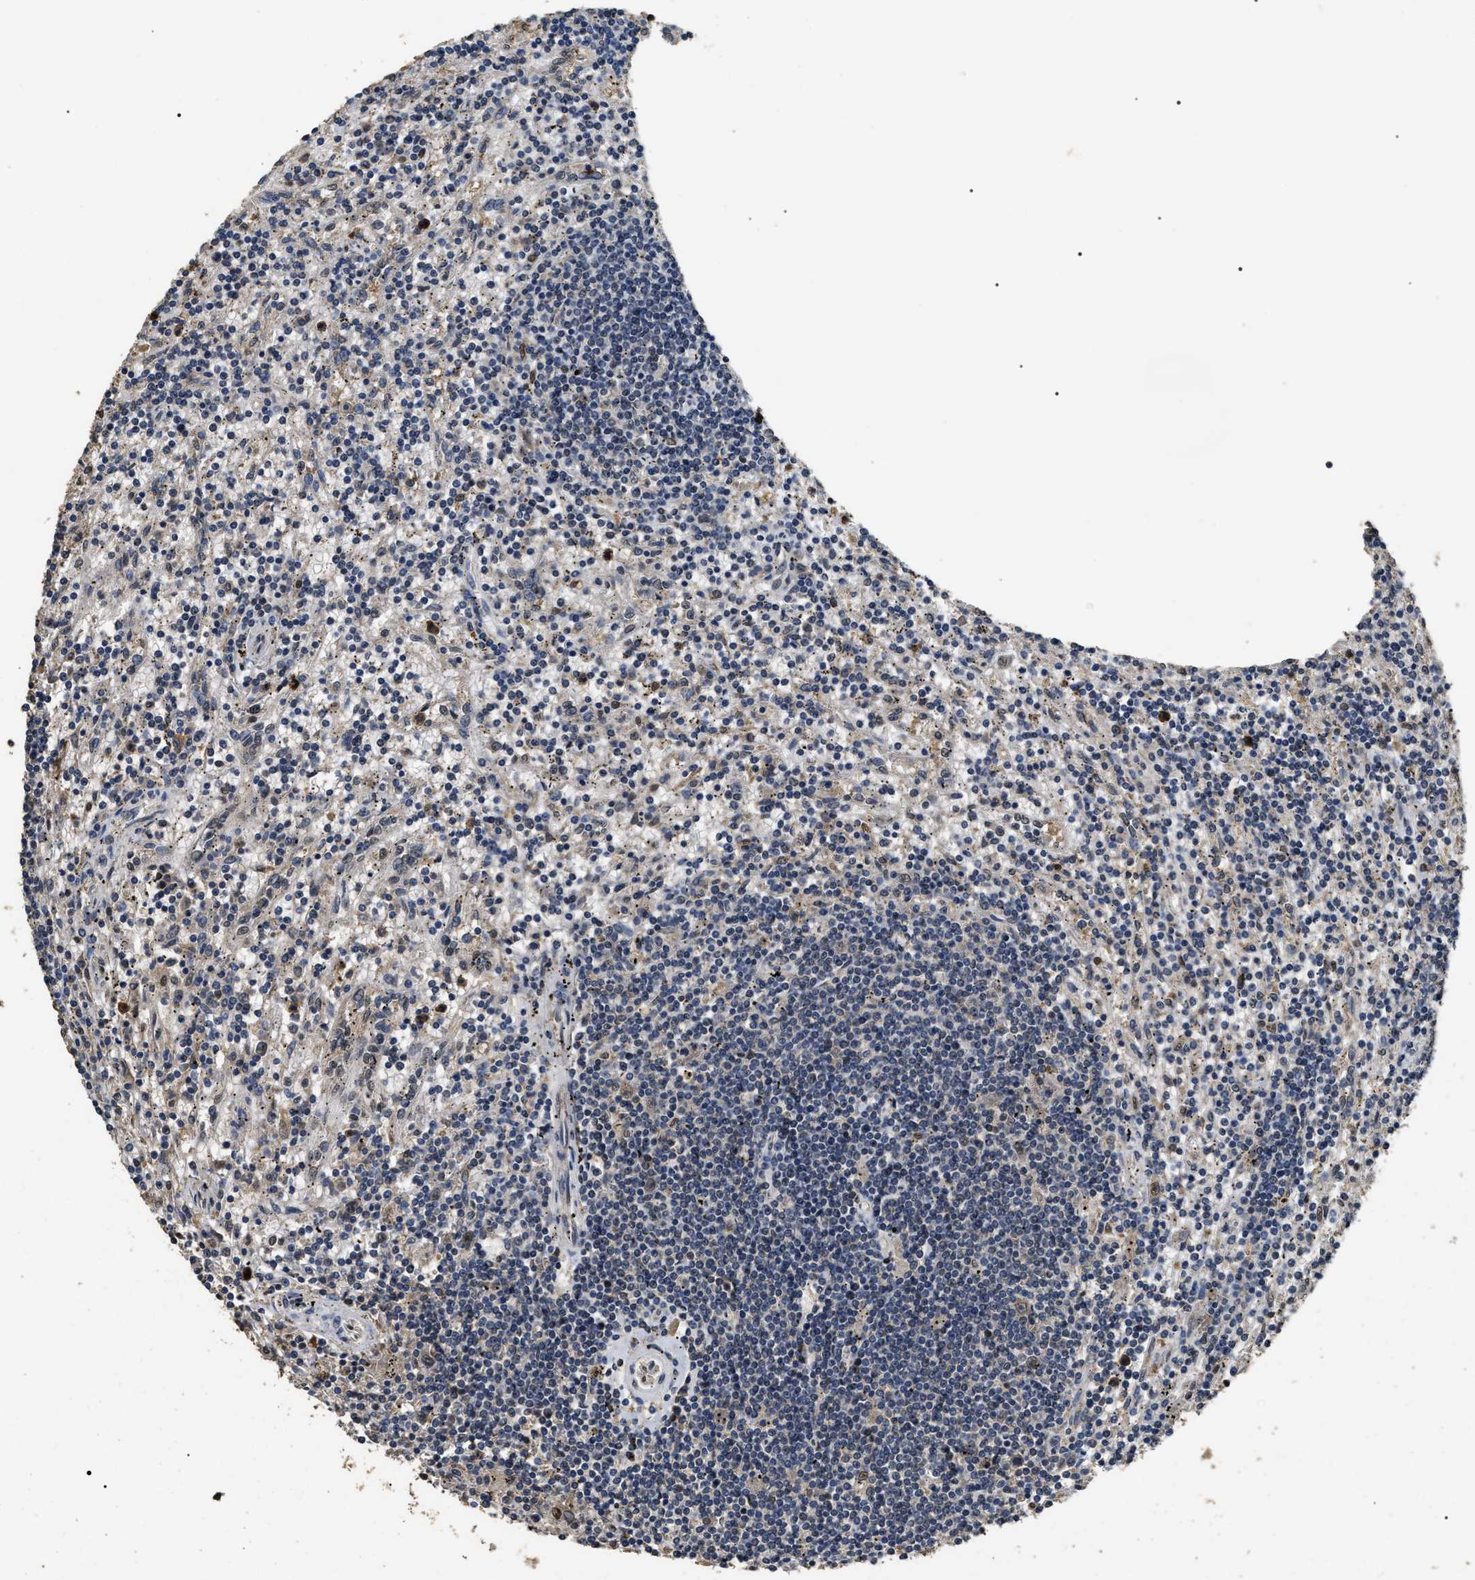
{"staining": {"intensity": "negative", "quantity": "none", "location": "none"}, "tissue": "lymphoma", "cell_type": "Tumor cells", "image_type": "cancer", "snomed": [{"axis": "morphology", "description": "Malignant lymphoma, non-Hodgkin's type, Low grade"}, {"axis": "topography", "description": "Spleen"}], "caption": "Human lymphoma stained for a protein using immunohistochemistry (IHC) reveals no staining in tumor cells.", "gene": "PSMD8", "patient": {"sex": "male", "age": 76}}